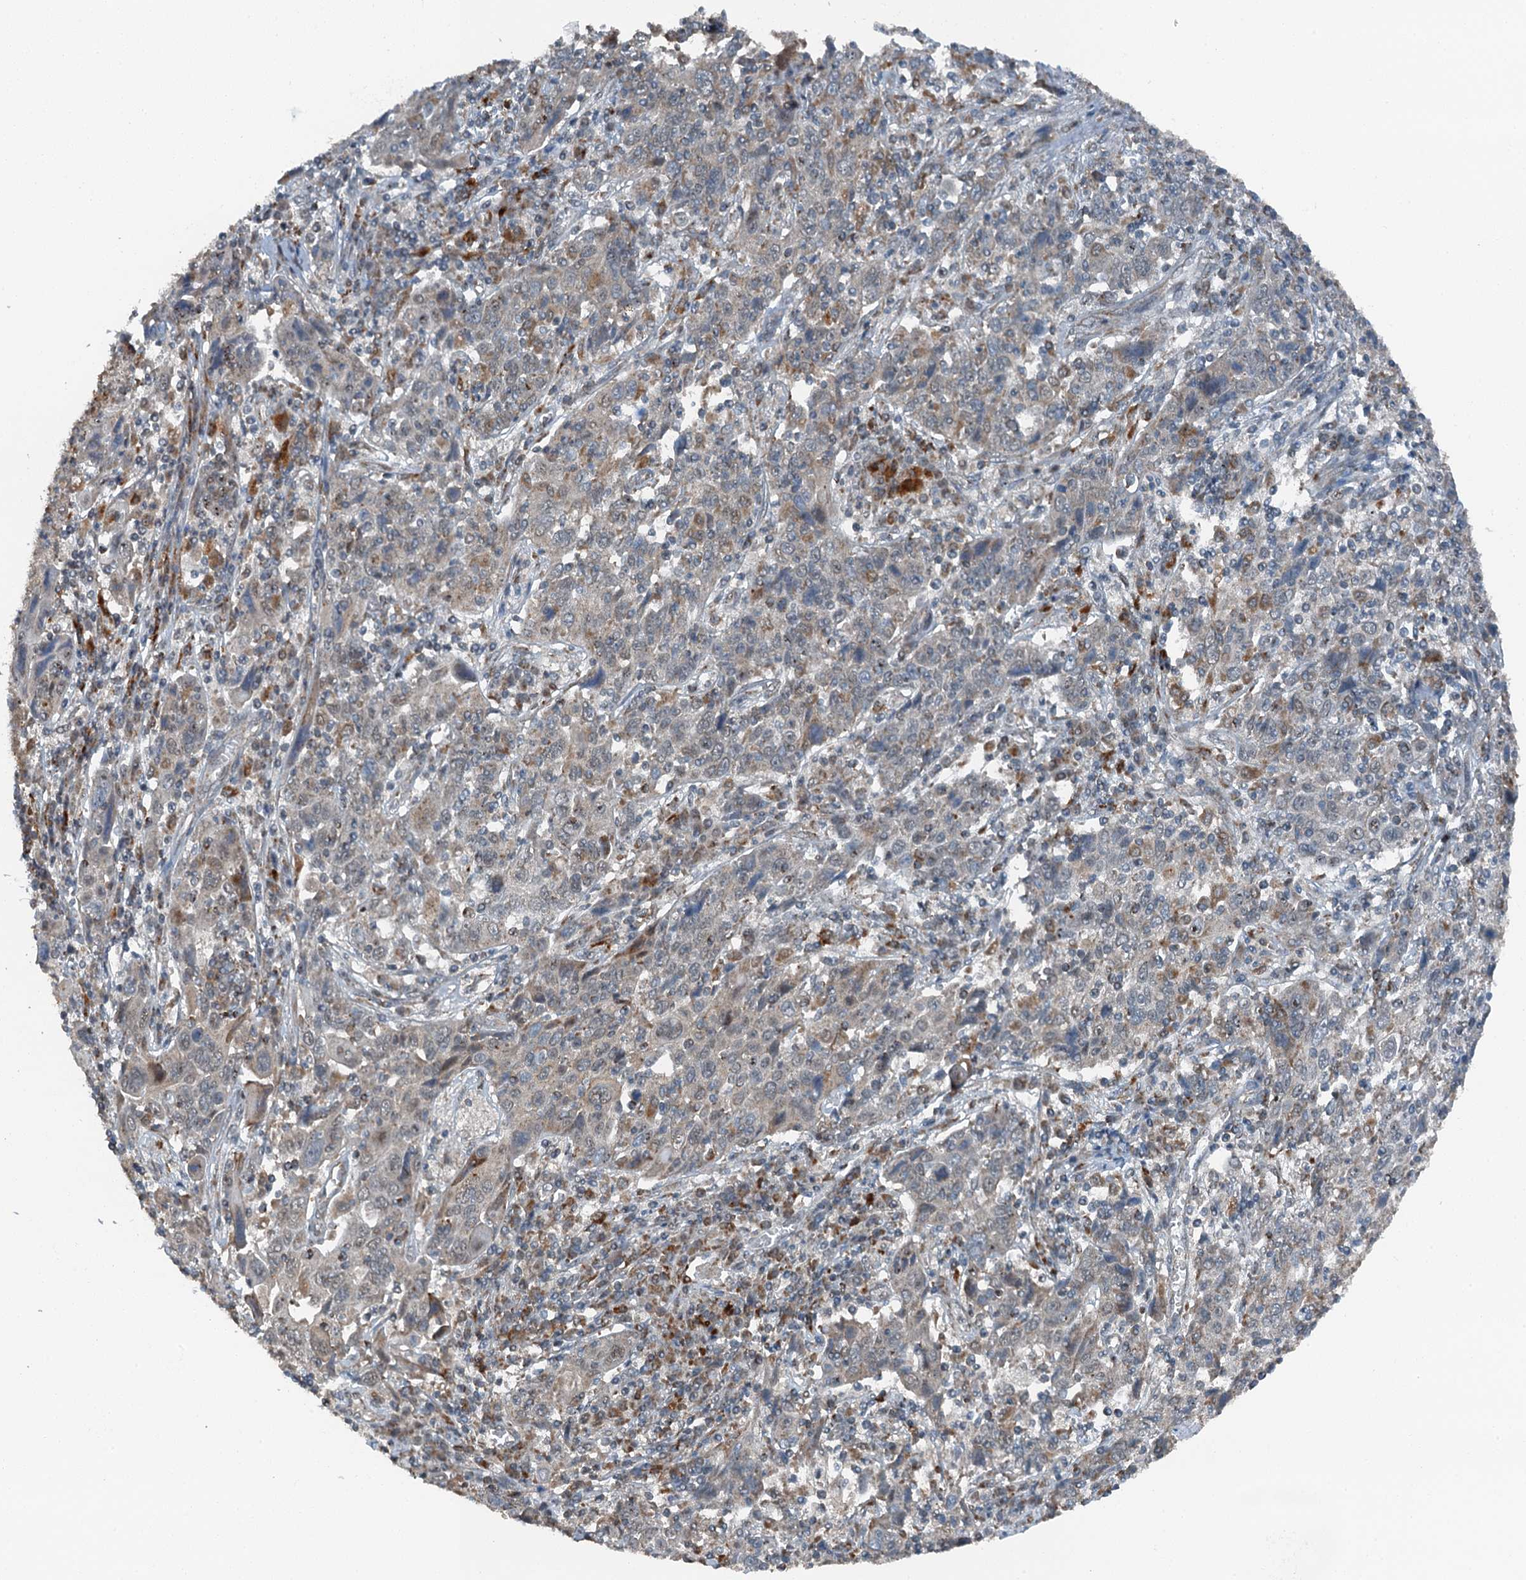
{"staining": {"intensity": "negative", "quantity": "none", "location": "none"}, "tissue": "cervical cancer", "cell_type": "Tumor cells", "image_type": "cancer", "snomed": [{"axis": "morphology", "description": "Squamous cell carcinoma, NOS"}, {"axis": "topography", "description": "Cervix"}], "caption": "DAB immunohistochemical staining of human cervical cancer displays no significant staining in tumor cells.", "gene": "BMERB1", "patient": {"sex": "female", "age": 46}}